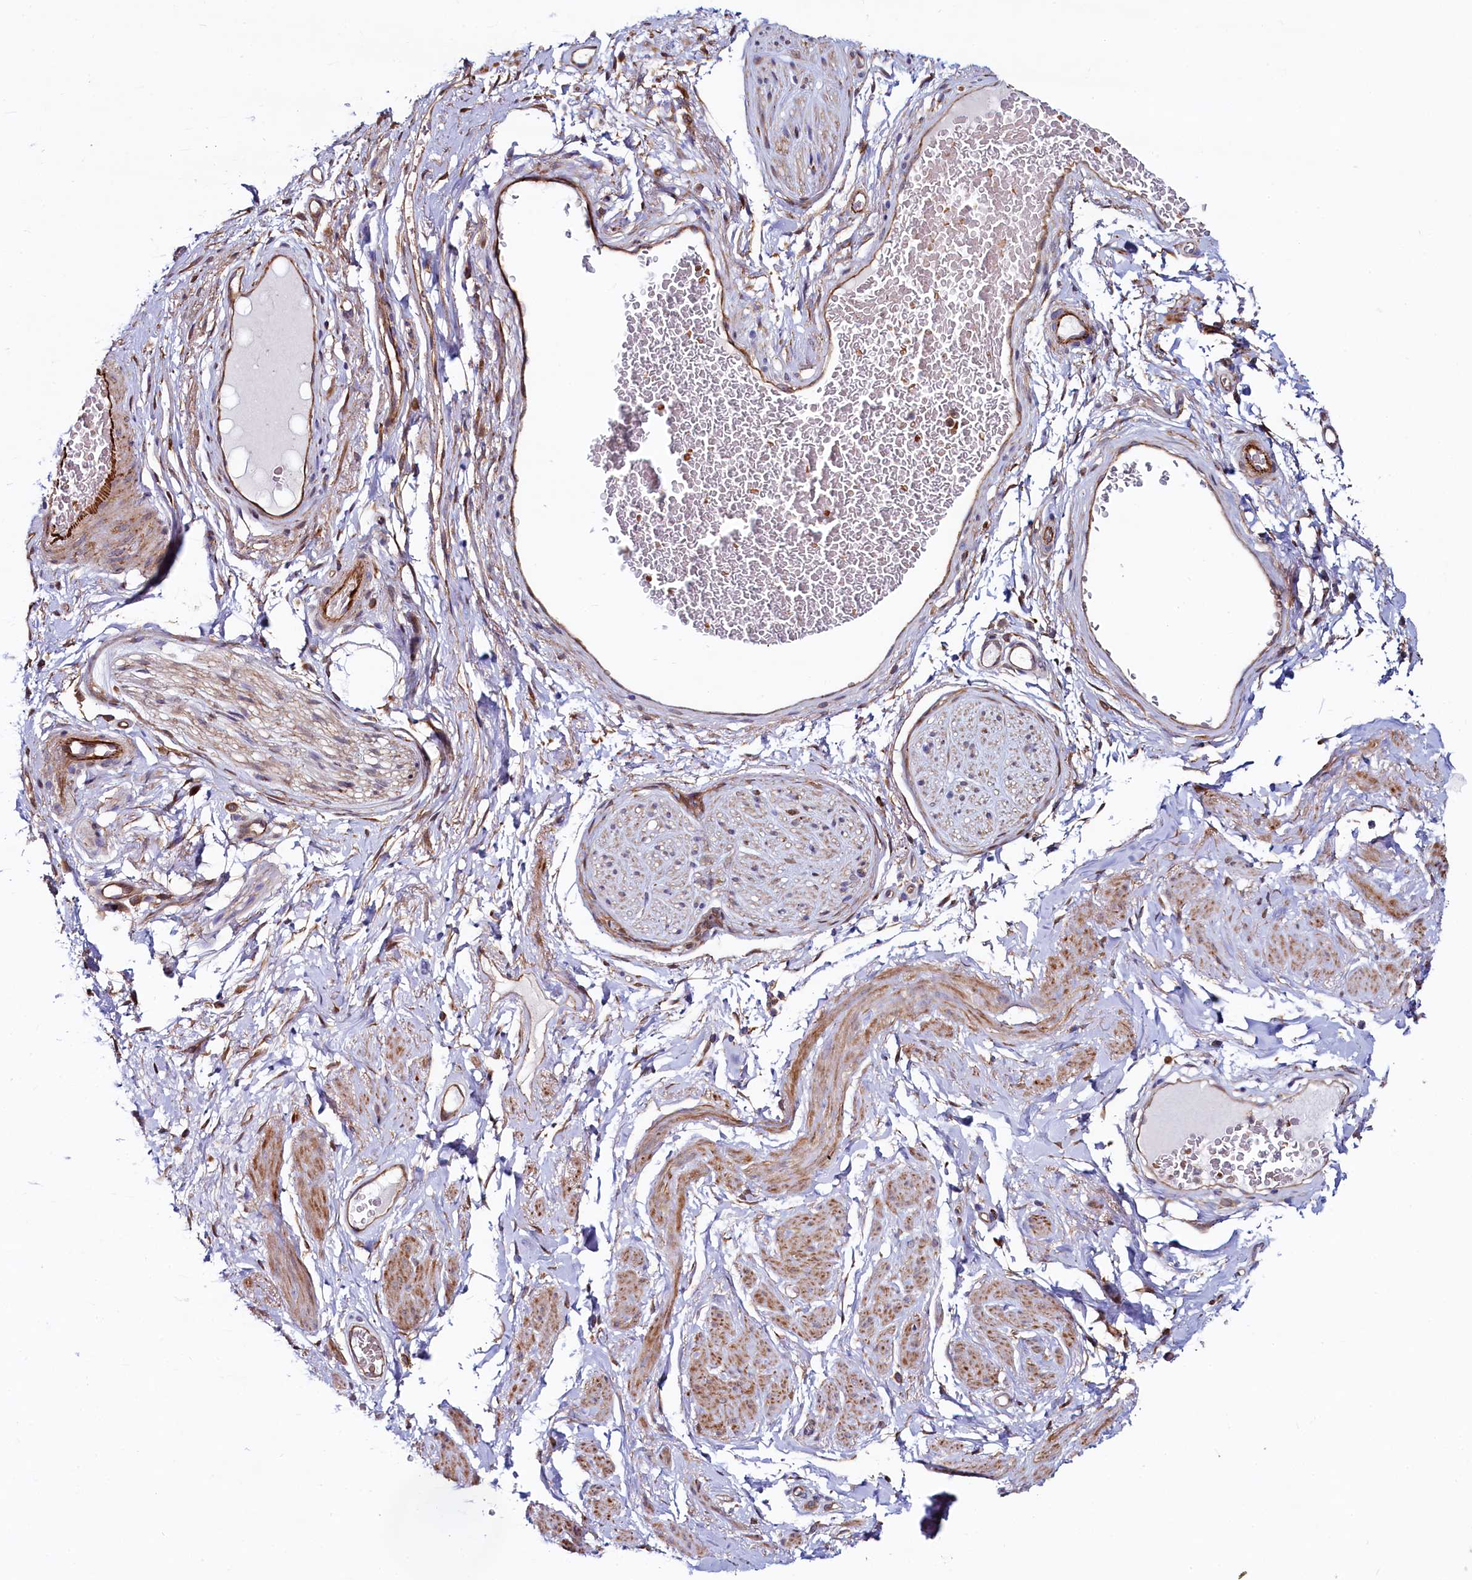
{"staining": {"intensity": "weak", "quantity": "25%-75%", "location": "cytoplasmic/membranous"}, "tissue": "adipose tissue", "cell_type": "Adipocytes", "image_type": "normal", "snomed": [{"axis": "morphology", "description": "Normal tissue, NOS"}, {"axis": "morphology", "description": "Adenocarcinoma, NOS"}, {"axis": "topography", "description": "Rectum"}, {"axis": "topography", "description": "Vagina"}, {"axis": "topography", "description": "Peripheral nerve tissue"}], "caption": "Immunohistochemical staining of benign human adipose tissue displays low levels of weak cytoplasmic/membranous positivity in approximately 25%-75% of adipocytes.", "gene": "ASTE1", "patient": {"sex": "female", "age": 71}}